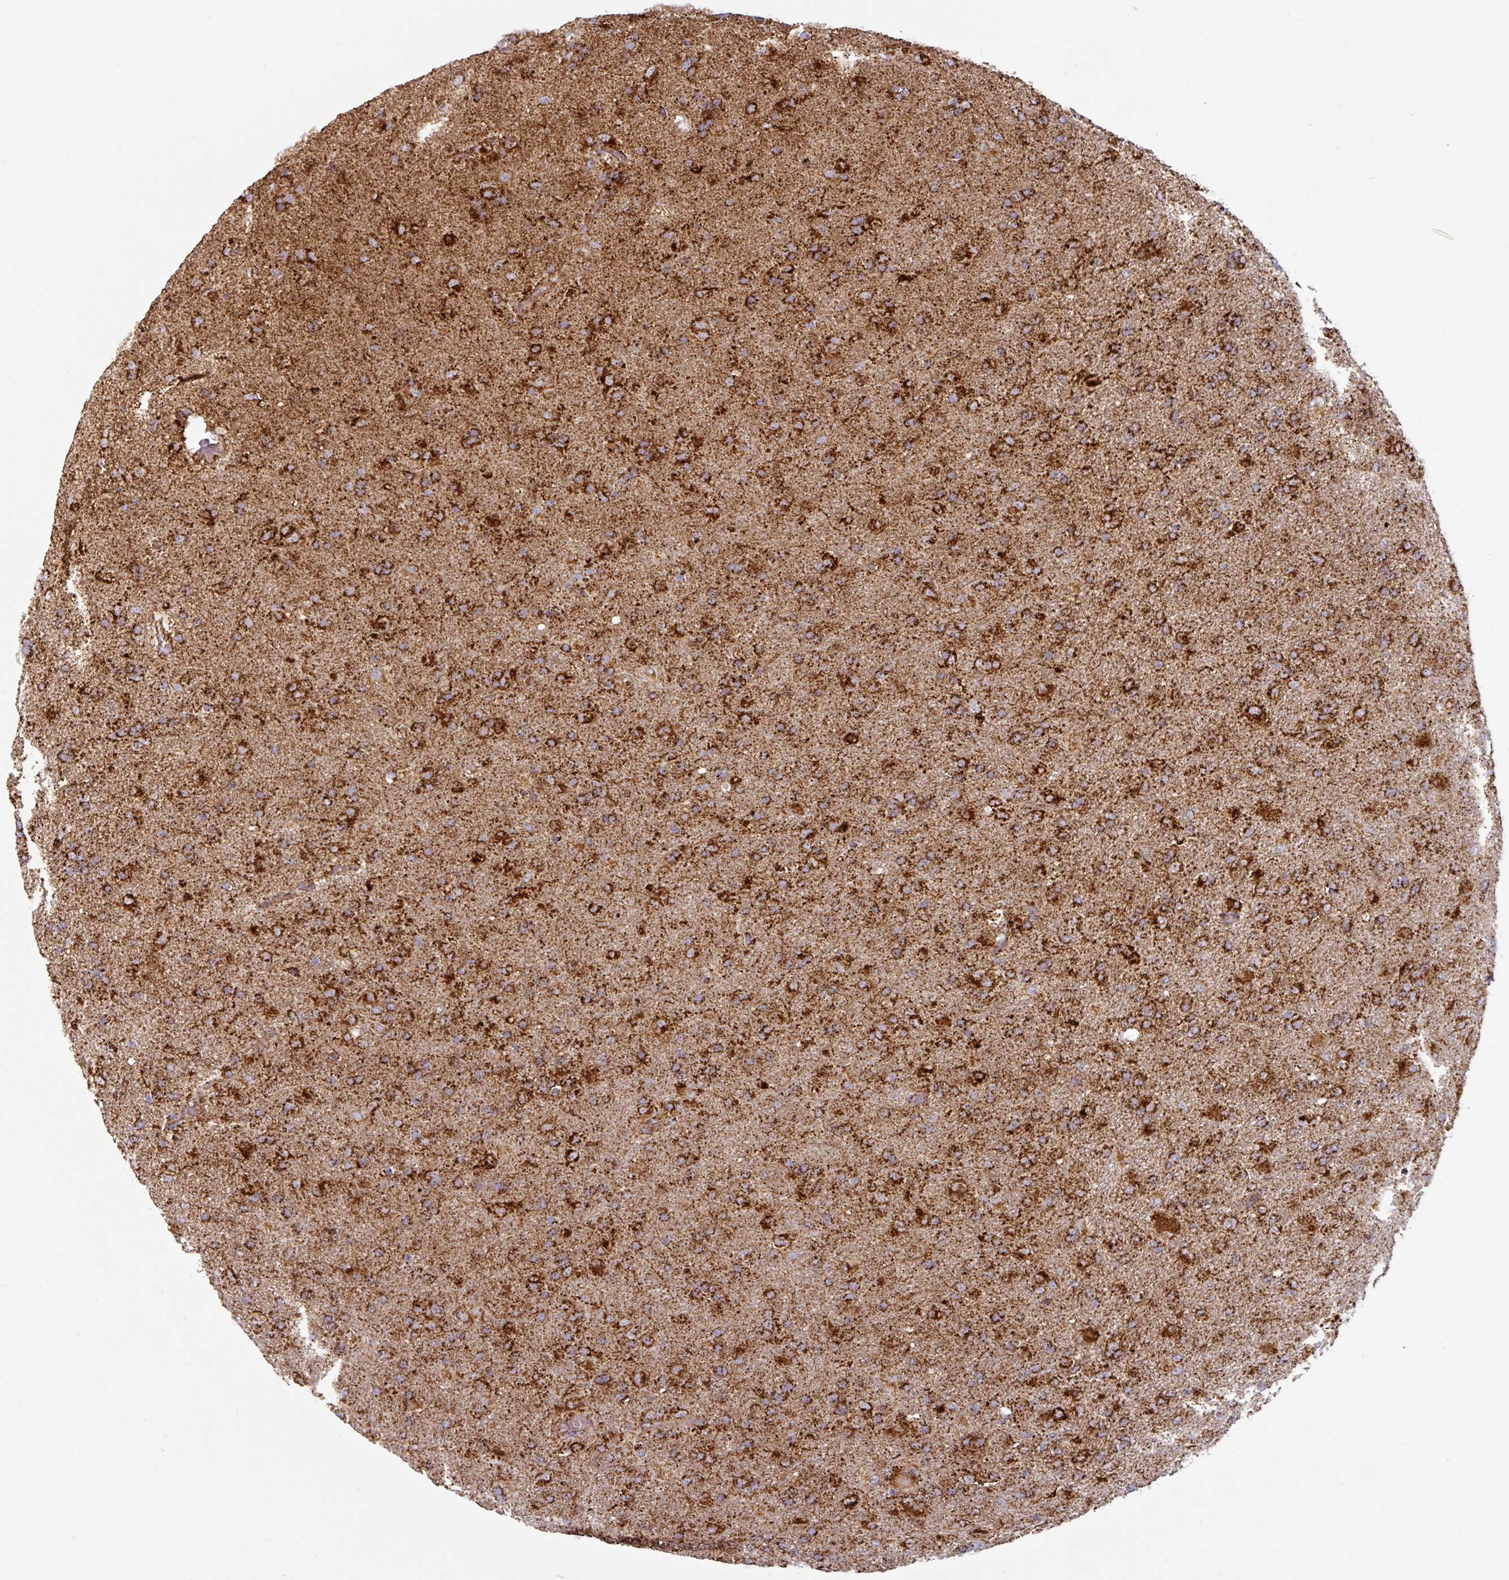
{"staining": {"intensity": "strong", "quantity": ">75%", "location": "cytoplasmic/membranous"}, "tissue": "glioma", "cell_type": "Tumor cells", "image_type": "cancer", "snomed": [{"axis": "morphology", "description": "Glioma, malignant, Low grade"}, {"axis": "topography", "description": "Brain"}], "caption": "IHC (DAB (3,3'-diaminobenzidine)) staining of glioma displays strong cytoplasmic/membranous protein expression in approximately >75% of tumor cells.", "gene": "TRAP1", "patient": {"sex": "male", "age": 65}}